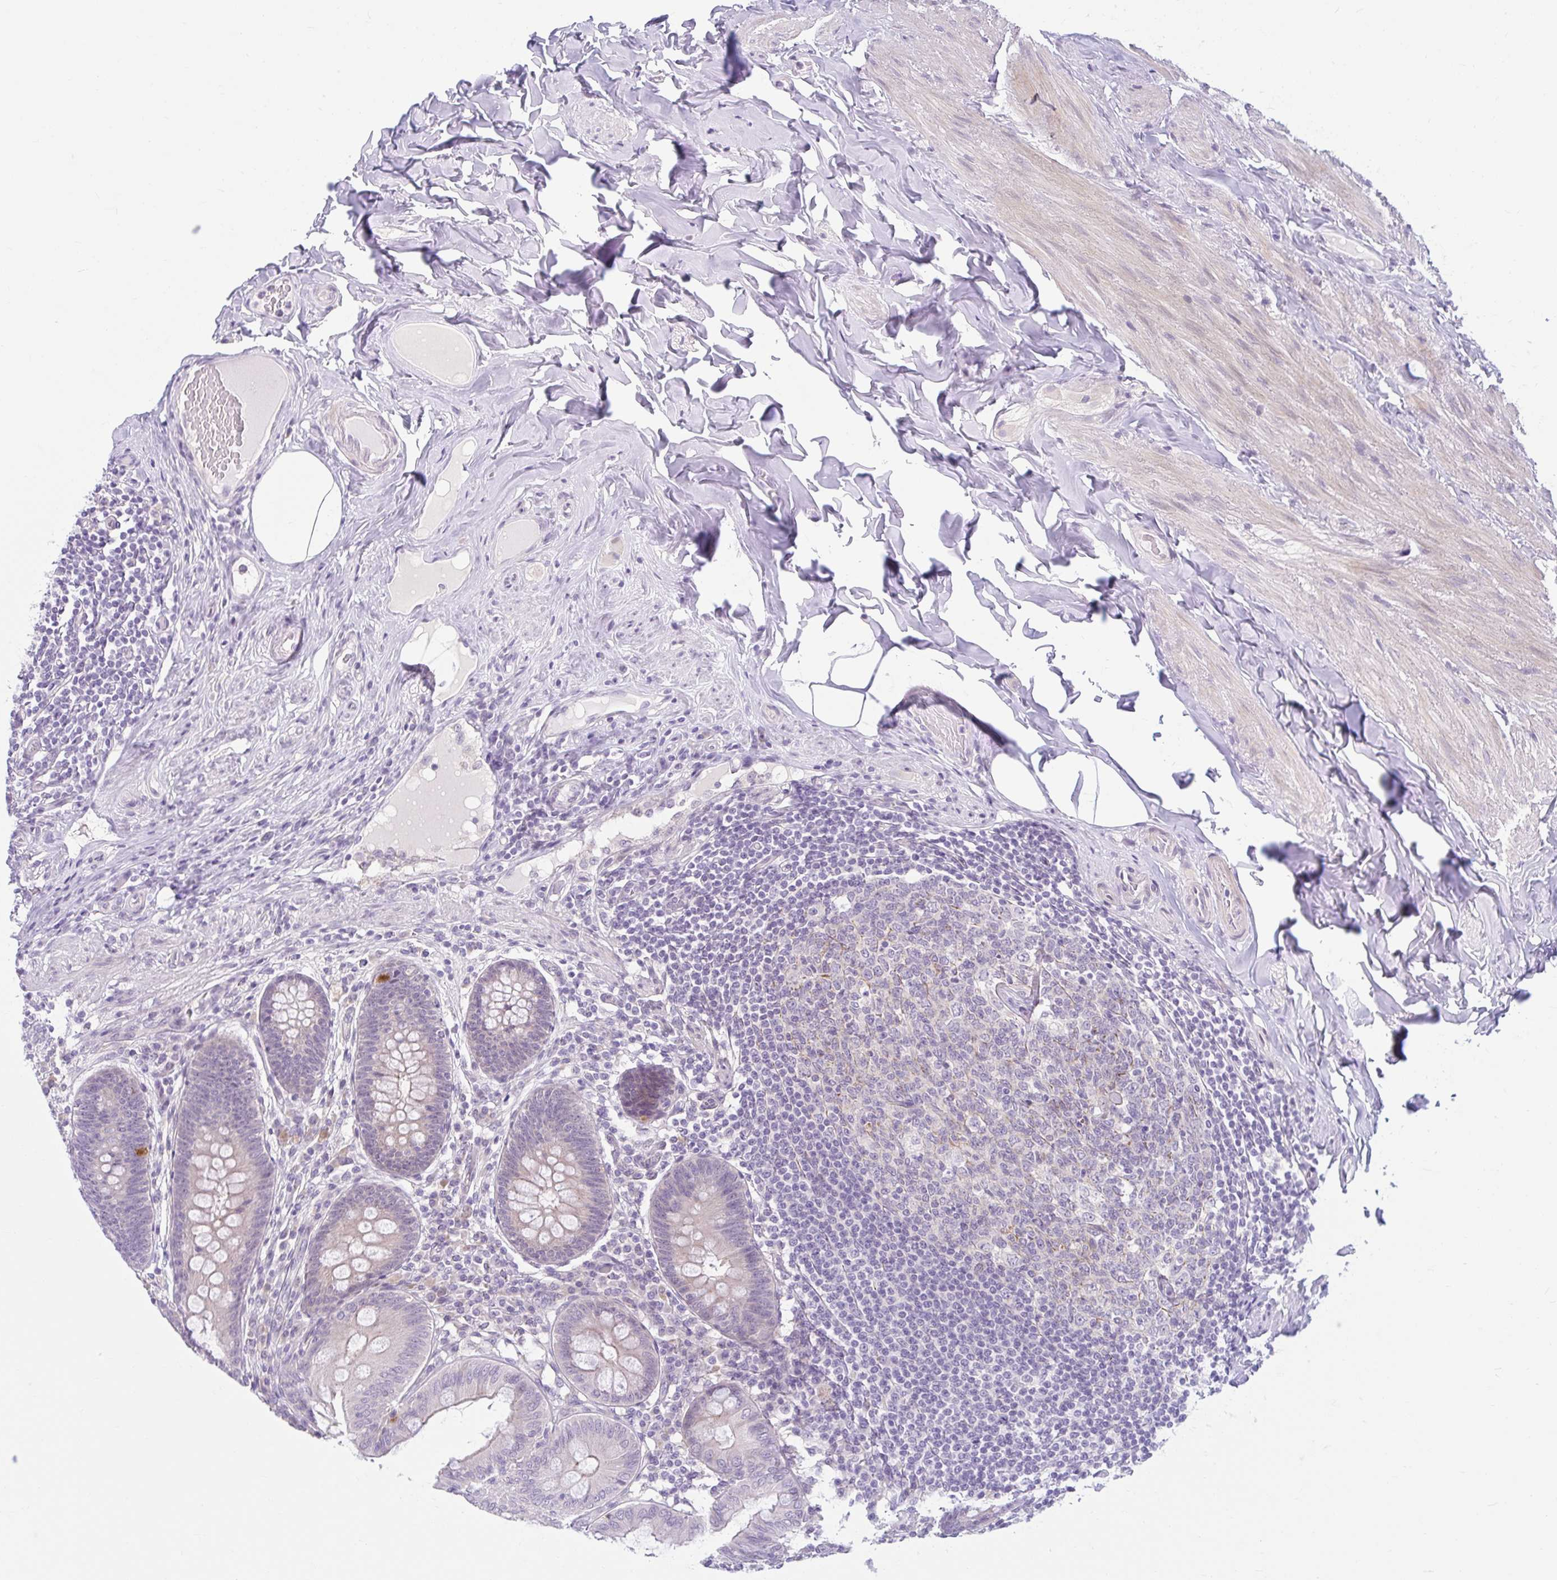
{"staining": {"intensity": "weak", "quantity": "25%-75%", "location": "cytoplasmic/membranous"}, "tissue": "appendix", "cell_type": "Glandular cells", "image_type": "normal", "snomed": [{"axis": "morphology", "description": "Normal tissue, NOS"}, {"axis": "topography", "description": "Appendix"}], "caption": "The image reveals staining of unremarkable appendix, revealing weak cytoplasmic/membranous protein positivity (brown color) within glandular cells.", "gene": "FAM153A", "patient": {"sex": "male", "age": 71}}